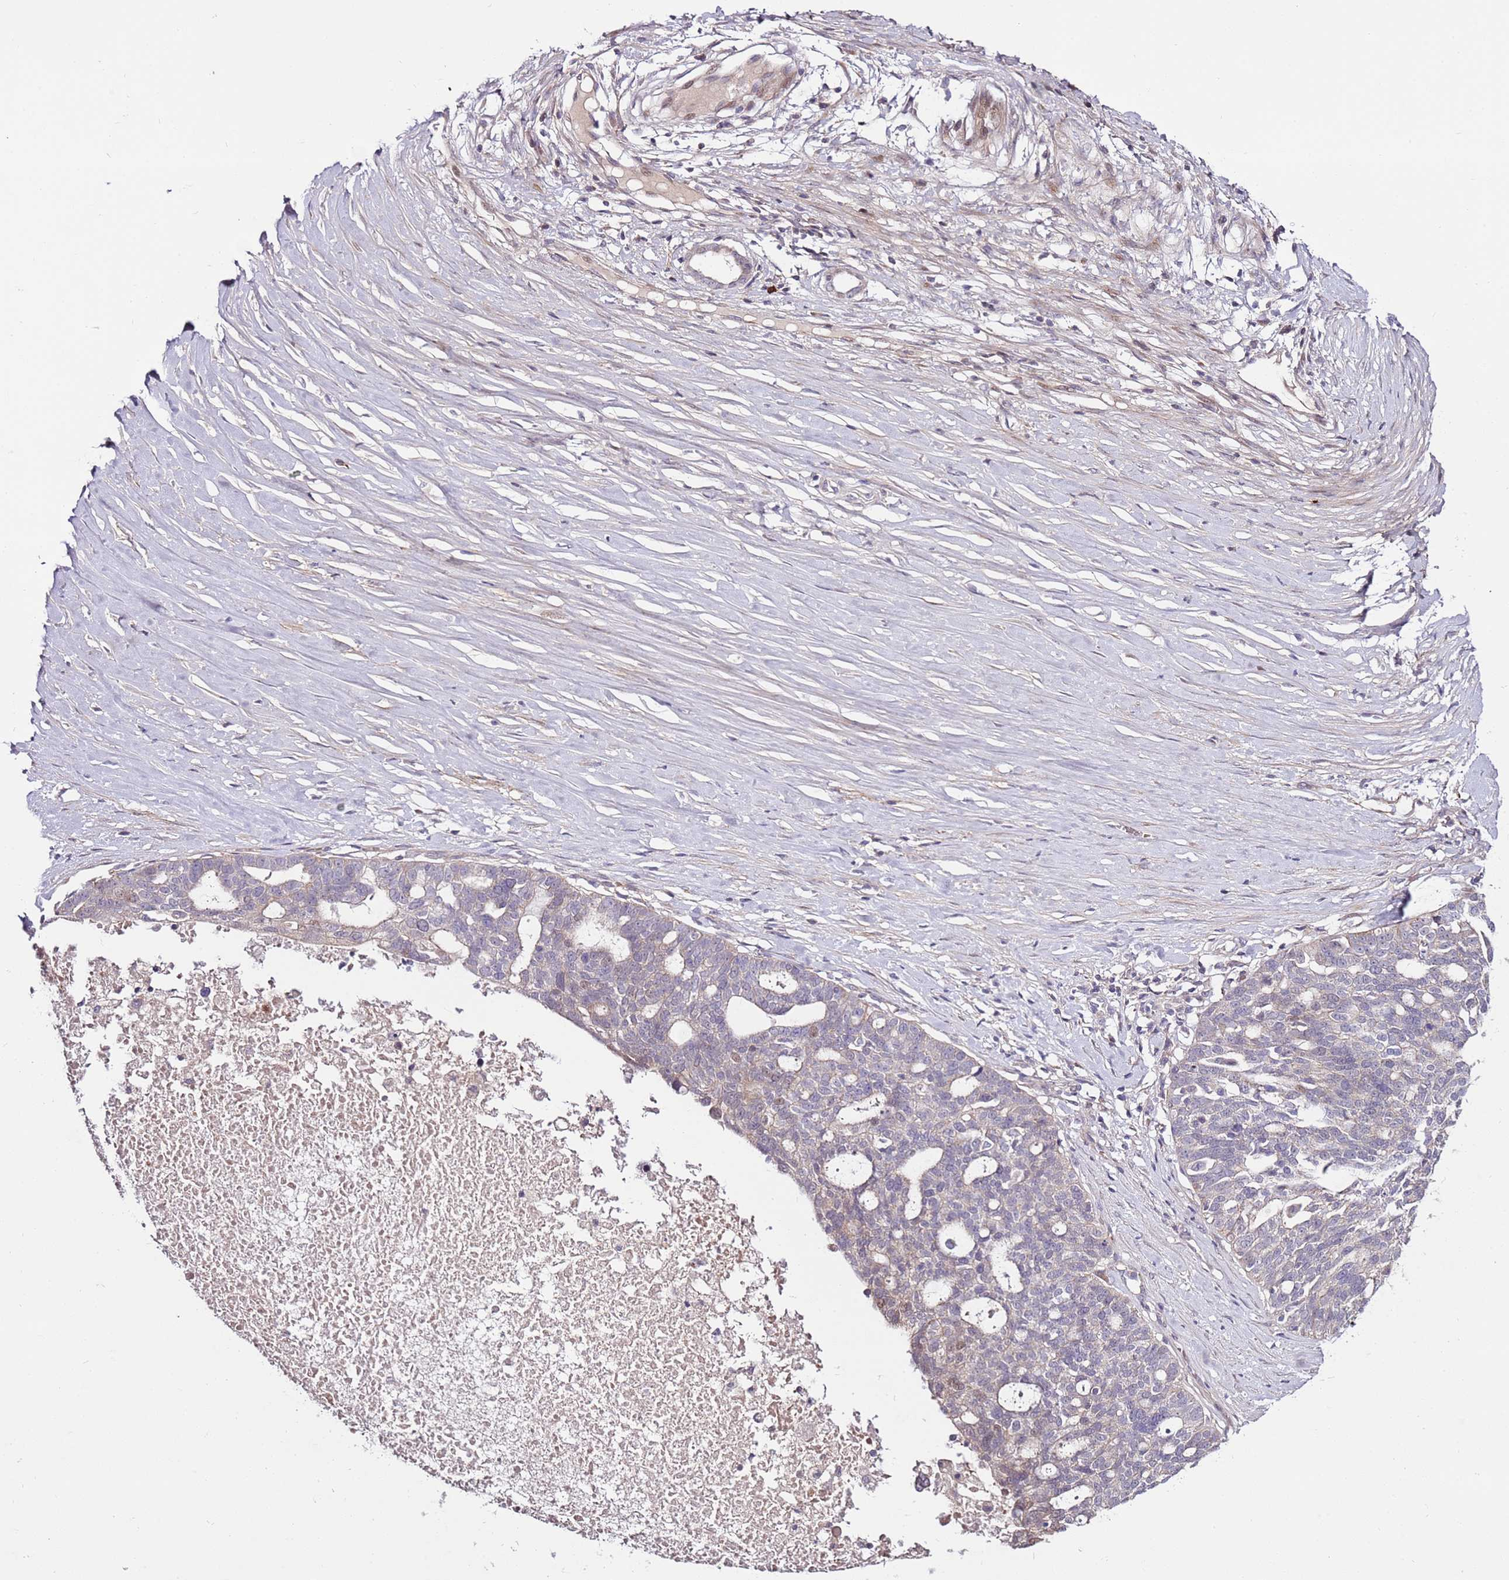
{"staining": {"intensity": "weak", "quantity": "<25%", "location": "nuclear"}, "tissue": "ovarian cancer", "cell_type": "Tumor cells", "image_type": "cancer", "snomed": [{"axis": "morphology", "description": "Cystadenocarcinoma, serous, NOS"}, {"axis": "topography", "description": "Ovary"}], "caption": "An IHC histopathology image of ovarian cancer (serous cystadenocarcinoma) is shown. There is no staining in tumor cells of ovarian cancer (serous cystadenocarcinoma).", "gene": "MTG2", "patient": {"sex": "female", "age": 59}}